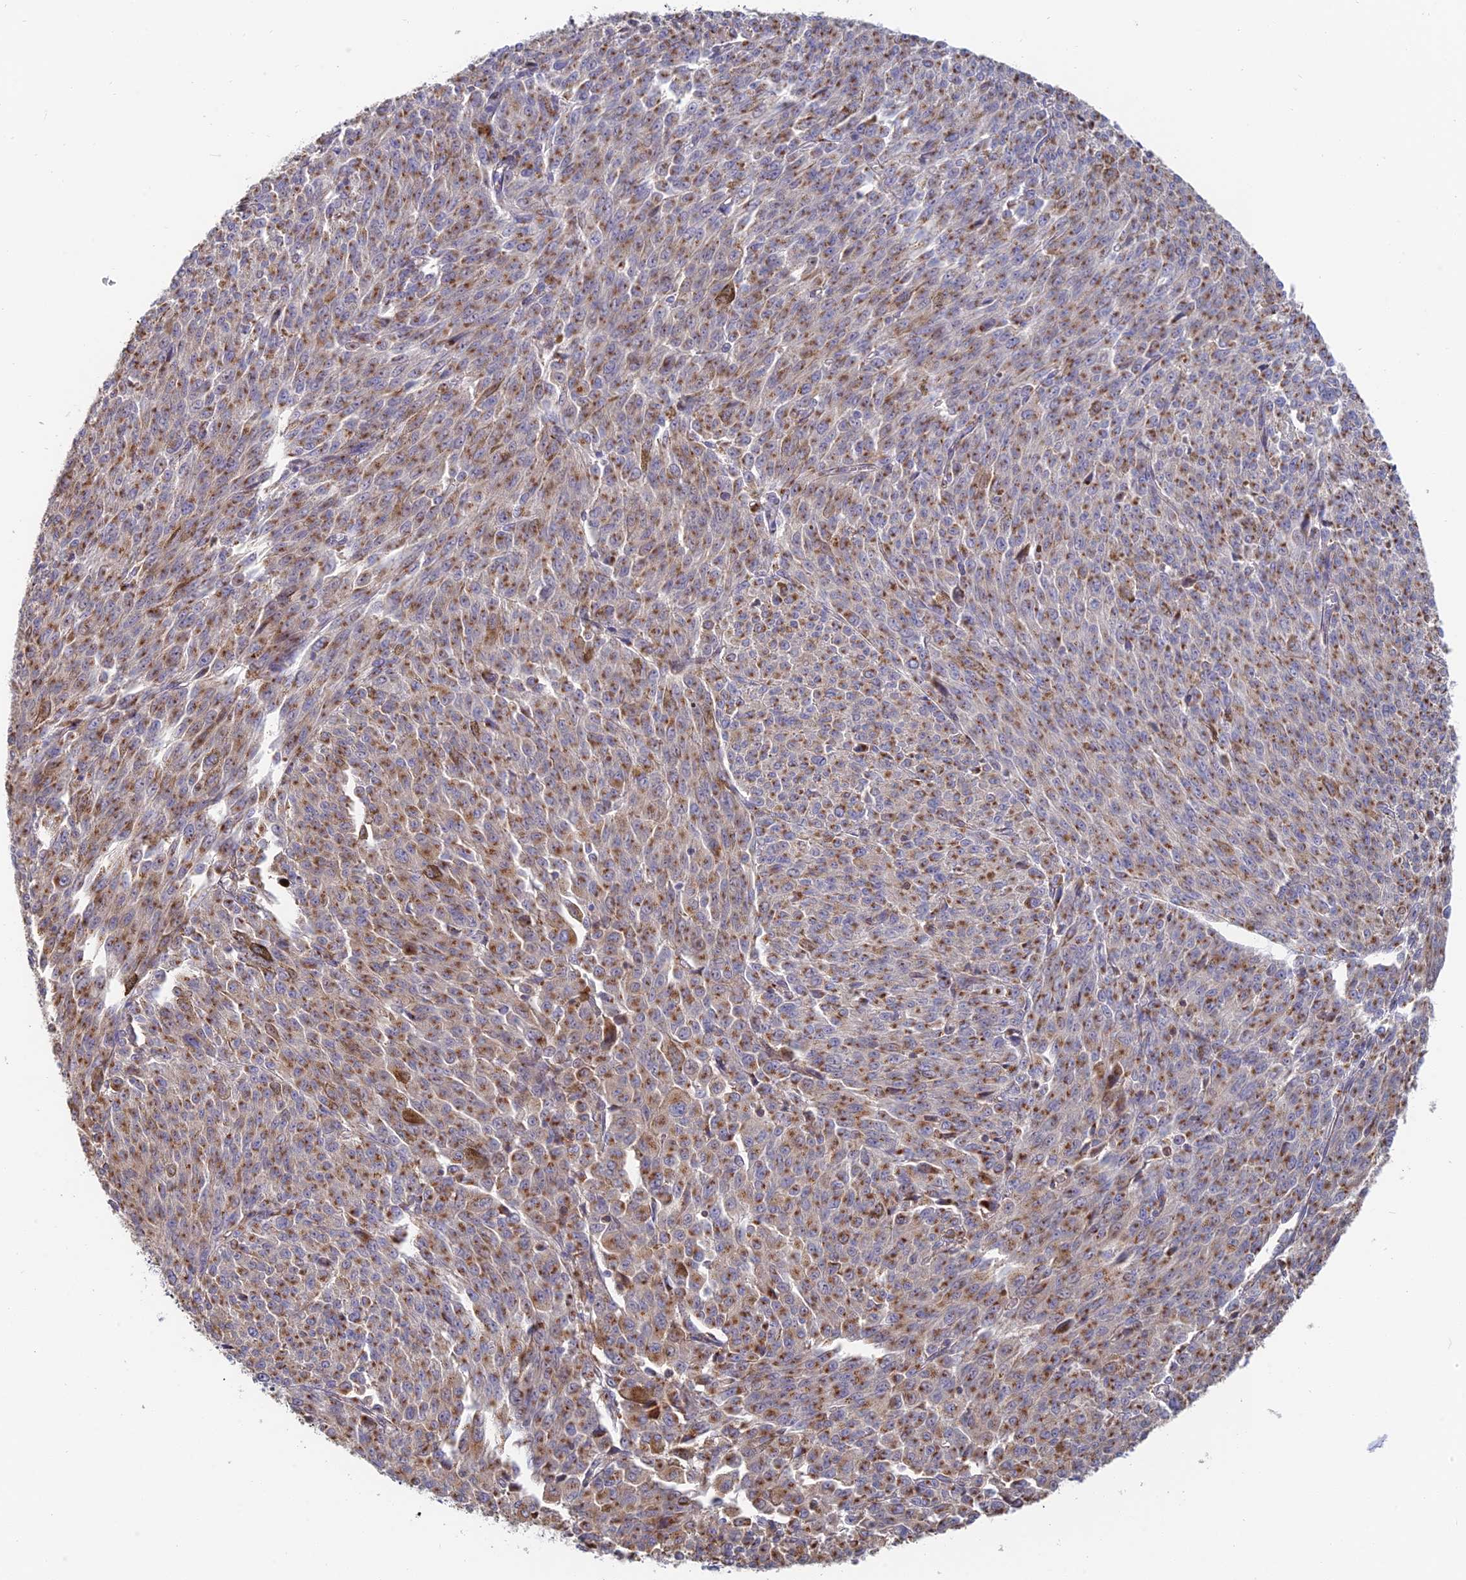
{"staining": {"intensity": "moderate", "quantity": ">75%", "location": "cytoplasmic/membranous"}, "tissue": "melanoma", "cell_type": "Tumor cells", "image_type": "cancer", "snomed": [{"axis": "morphology", "description": "Malignant melanoma, NOS"}, {"axis": "topography", "description": "Skin"}], "caption": "Tumor cells show medium levels of moderate cytoplasmic/membranous expression in approximately >75% of cells in malignant melanoma.", "gene": "HS2ST1", "patient": {"sex": "female", "age": 52}}